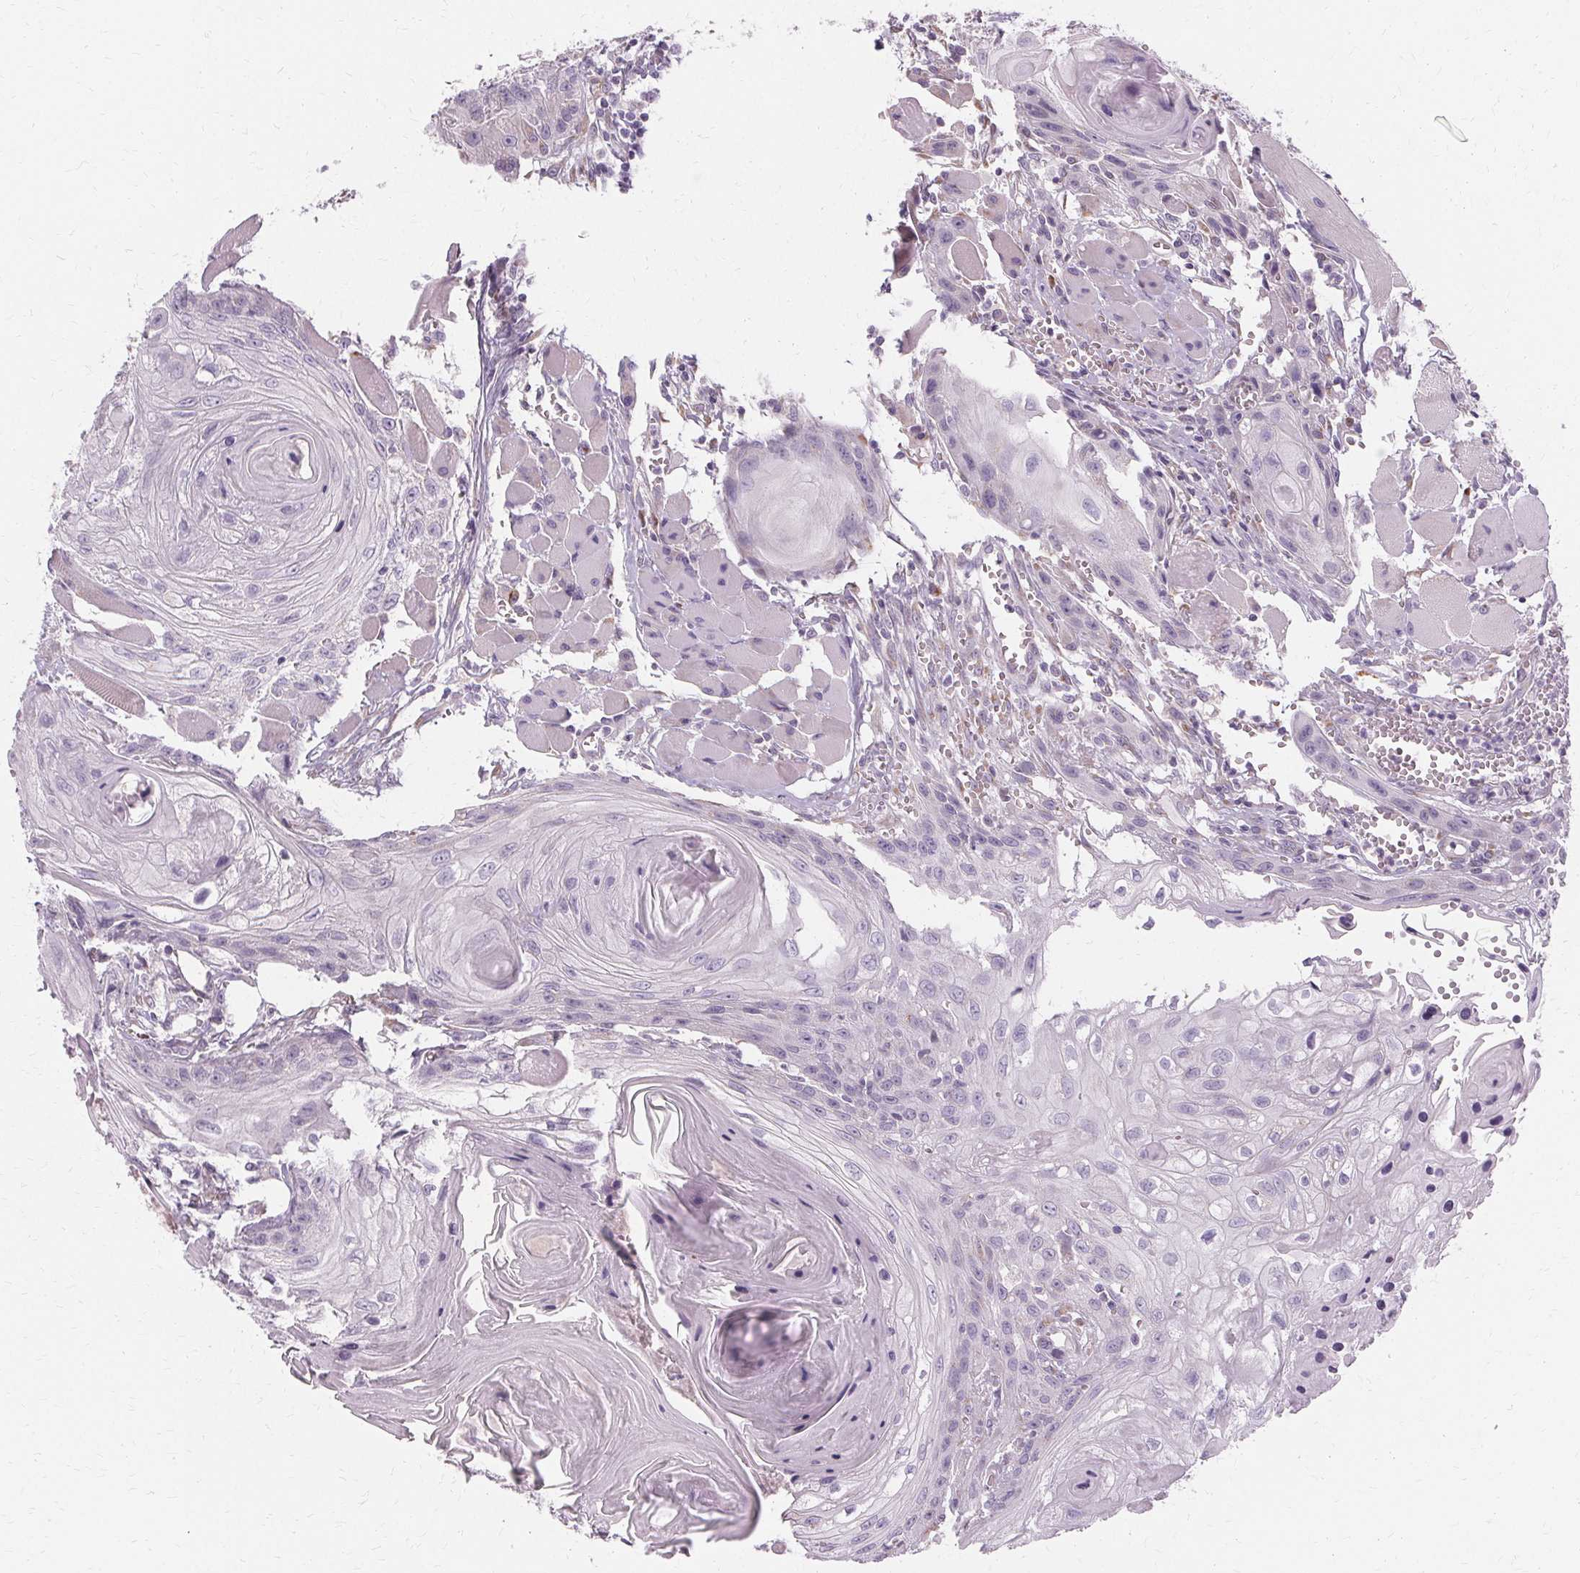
{"staining": {"intensity": "negative", "quantity": "none", "location": "none"}, "tissue": "head and neck cancer", "cell_type": "Tumor cells", "image_type": "cancer", "snomed": [{"axis": "morphology", "description": "Squamous cell carcinoma, NOS"}, {"axis": "topography", "description": "Oral tissue"}, {"axis": "topography", "description": "Head-Neck"}], "caption": "Immunohistochemical staining of head and neck cancer (squamous cell carcinoma) displays no significant positivity in tumor cells. Nuclei are stained in blue.", "gene": "FCRL3", "patient": {"sex": "male", "age": 58}}